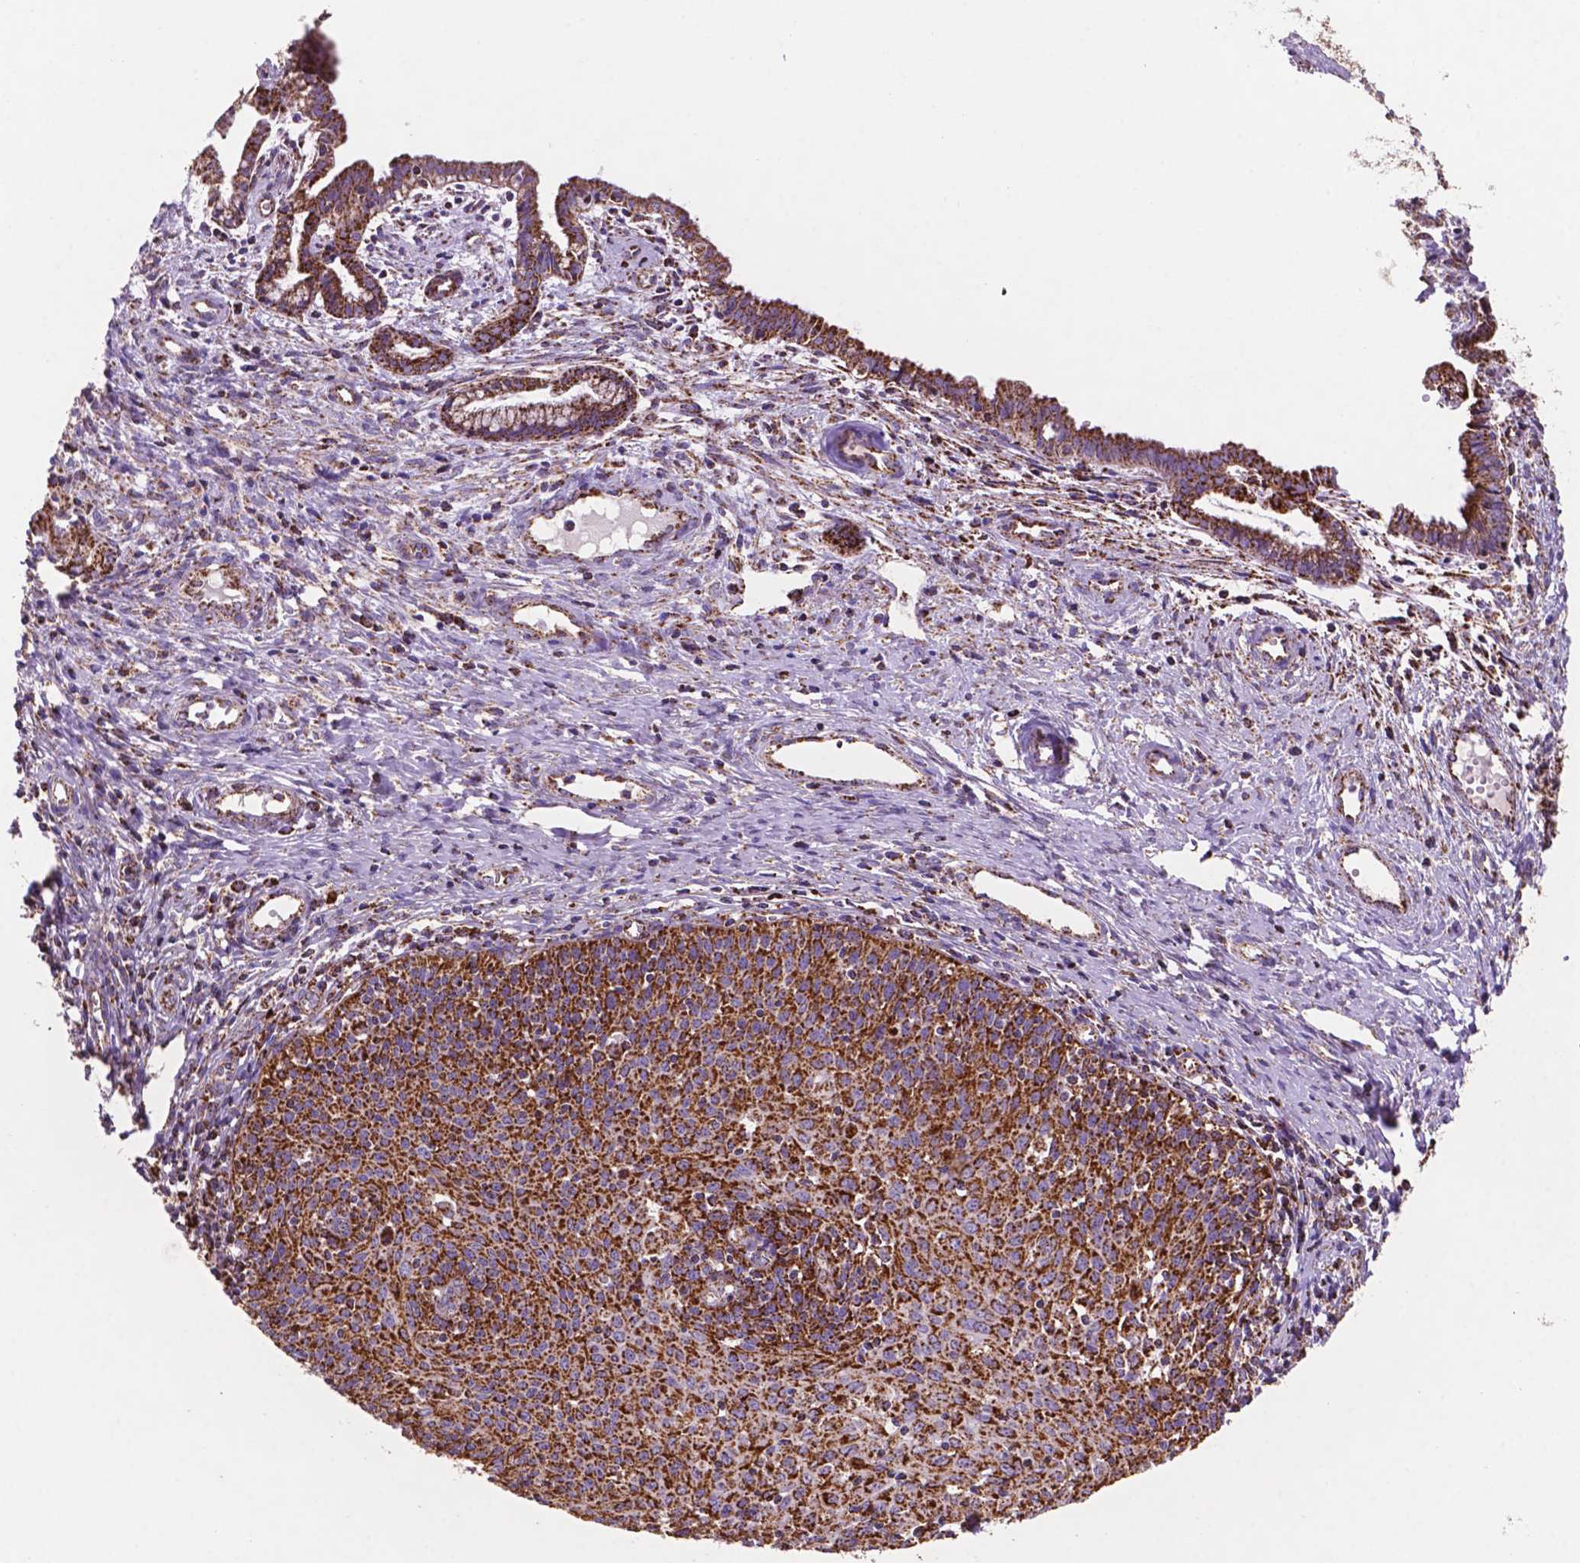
{"staining": {"intensity": "strong", "quantity": ">75%", "location": "cytoplasmic/membranous"}, "tissue": "cervical cancer", "cell_type": "Tumor cells", "image_type": "cancer", "snomed": [{"axis": "morphology", "description": "Squamous cell carcinoma, NOS"}, {"axis": "topography", "description": "Cervix"}], "caption": "Strong cytoplasmic/membranous staining is present in approximately >75% of tumor cells in cervical squamous cell carcinoma. Using DAB (3,3'-diaminobenzidine) (brown) and hematoxylin (blue) stains, captured at high magnification using brightfield microscopy.", "gene": "HSPD1", "patient": {"sex": "female", "age": 38}}